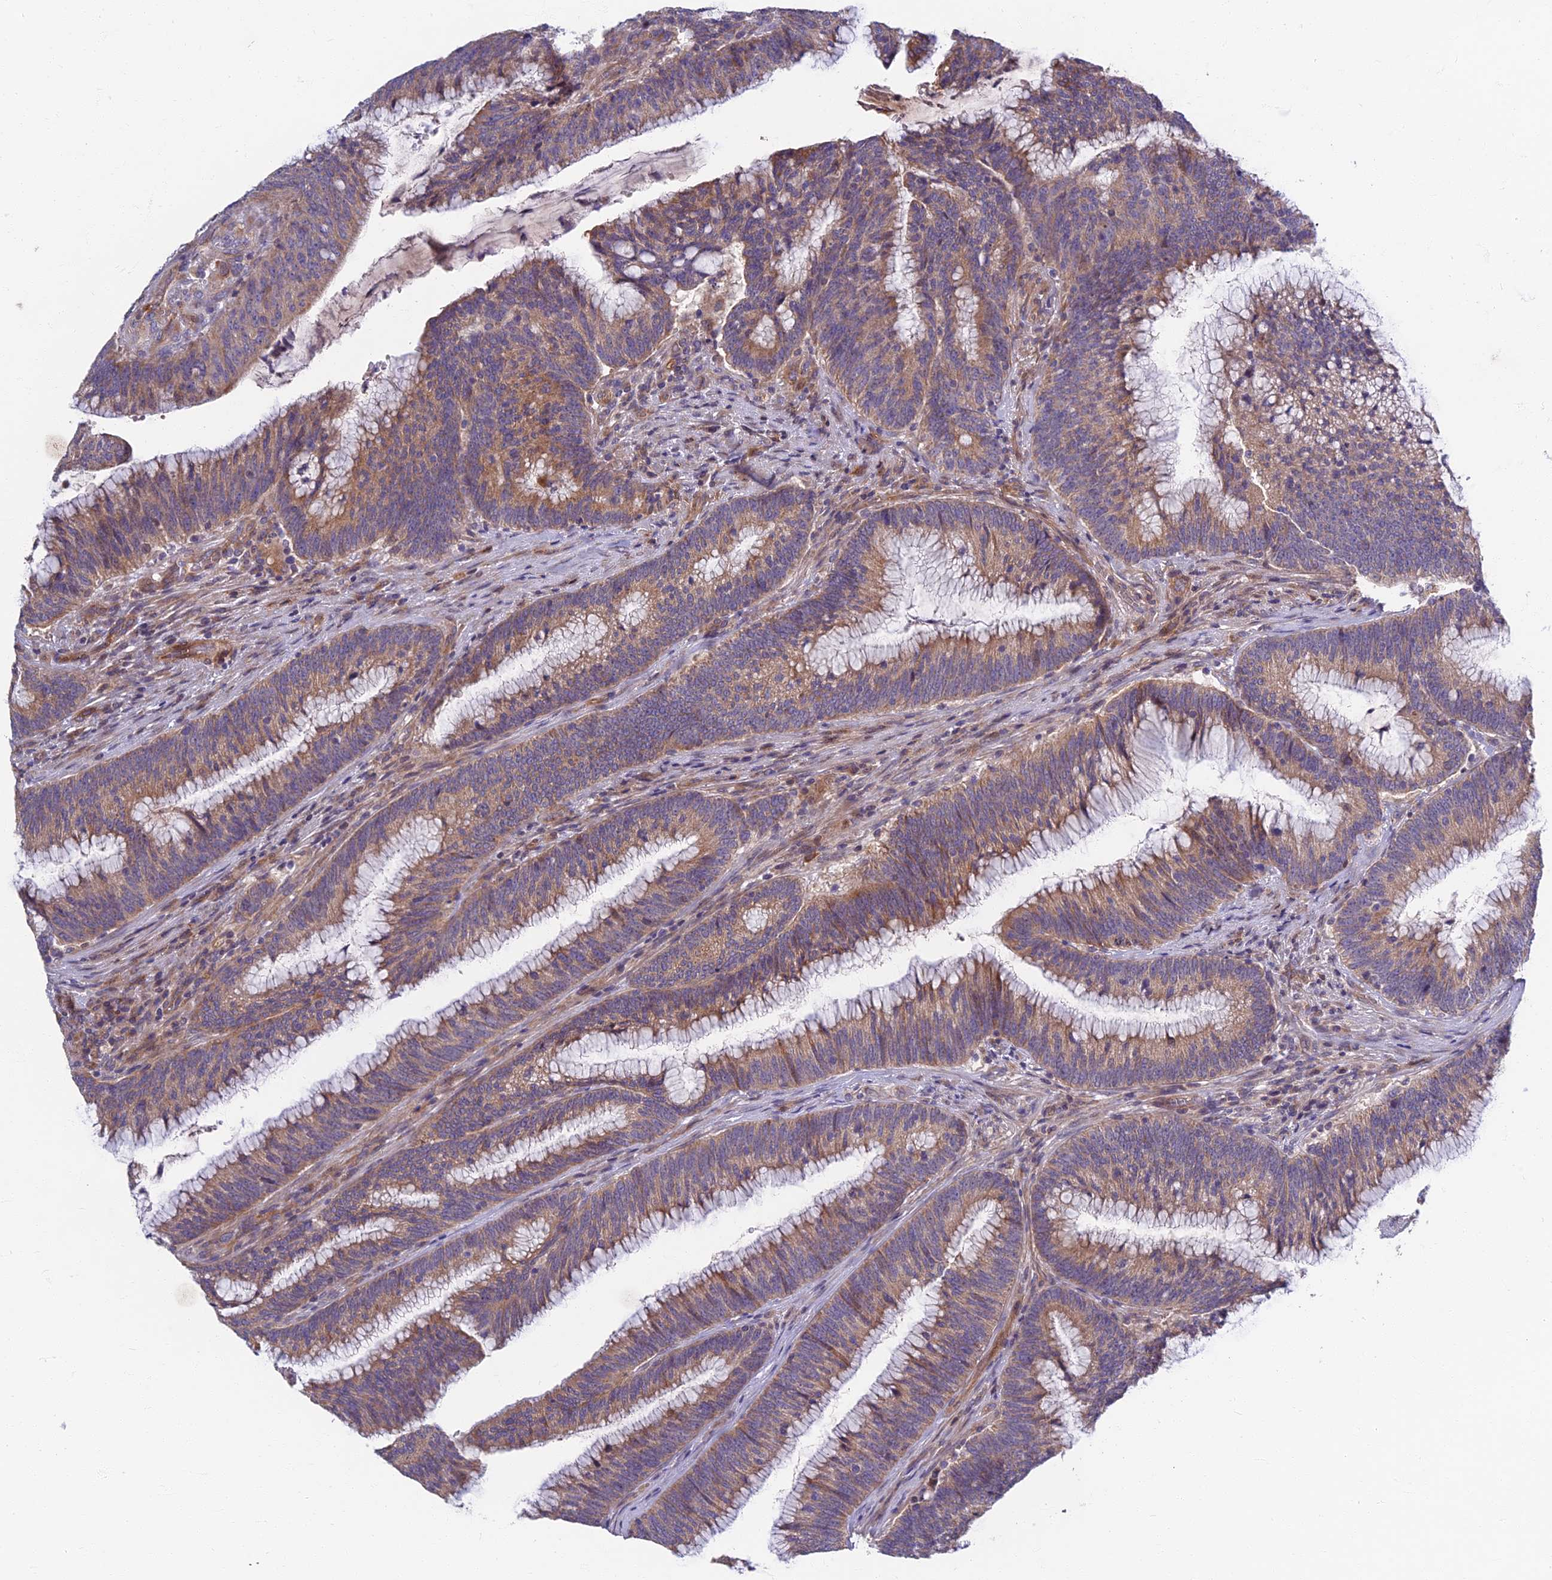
{"staining": {"intensity": "moderate", "quantity": "25%-75%", "location": "cytoplasmic/membranous"}, "tissue": "colorectal cancer", "cell_type": "Tumor cells", "image_type": "cancer", "snomed": [{"axis": "morphology", "description": "Adenocarcinoma, NOS"}, {"axis": "topography", "description": "Rectum"}], "caption": "This is an image of immunohistochemistry staining of colorectal cancer (adenocarcinoma), which shows moderate expression in the cytoplasmic/membranous of tumor cells.", "gene": "SOGA1", "patient": {"sex": "female", "age": 77}}